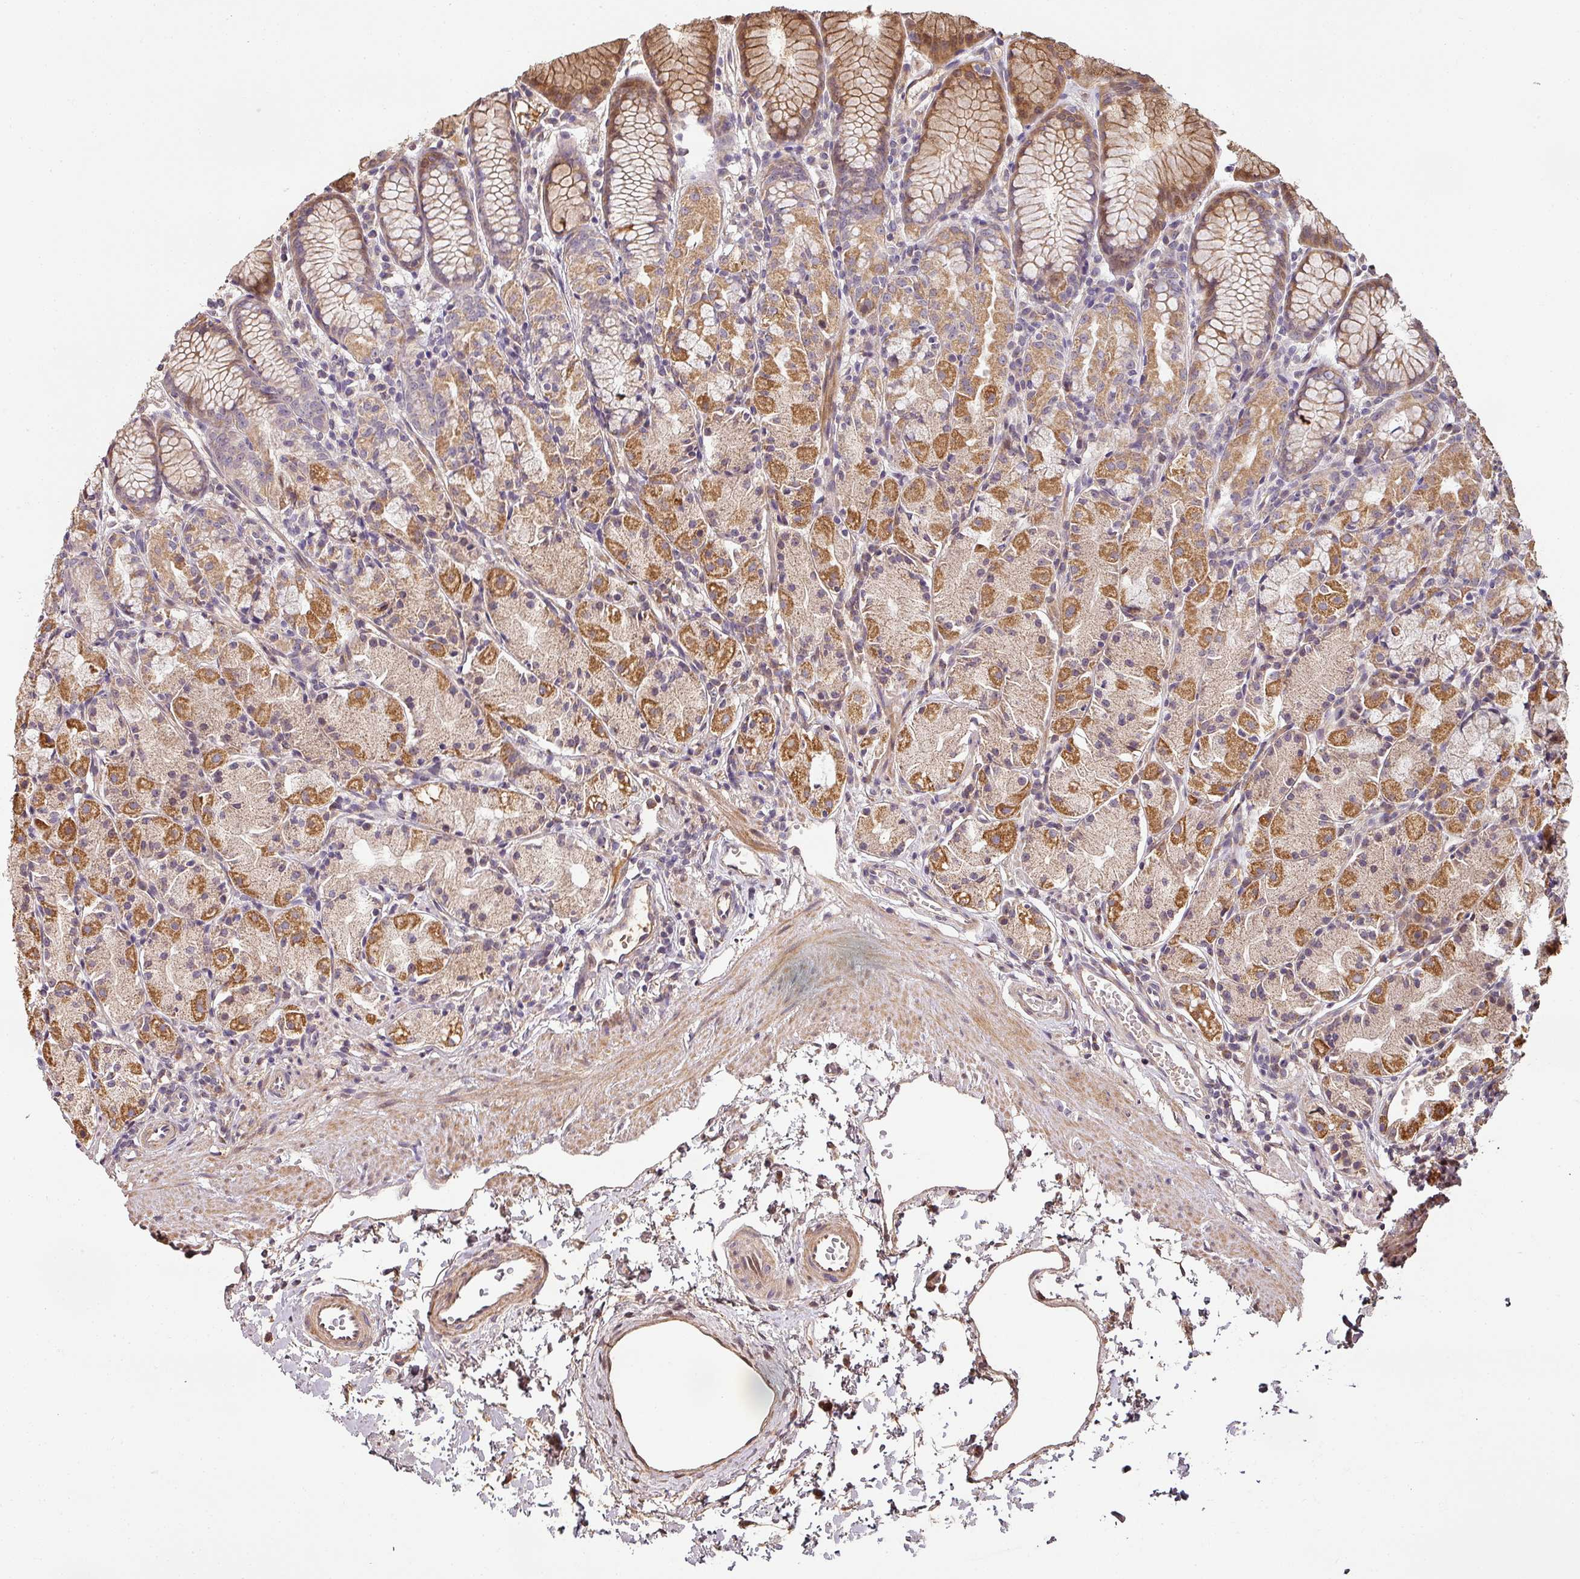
{"staining": {"intensity": "strong", "quantity": "25%-75%", "location": "cytoplasmic/membranous"}, "tissue": "stomach", "cell_type": "Glandular cells", "image_type": "normal", "snomed": [{"axis": "morphology", "description": "Normal tissue, NOS"}, {"axis": "topography", "description": "Stomach, upper"}], "caption": "A high-resolution photomicrograph shows immunohistochemistry staining of normal stomach, which shows strong cytoplasmic/membranous staining in approximately 25%-75% of glandular cells.", "gene": "BPIFB3", "patient": {"sex": "male", "age": 47}}